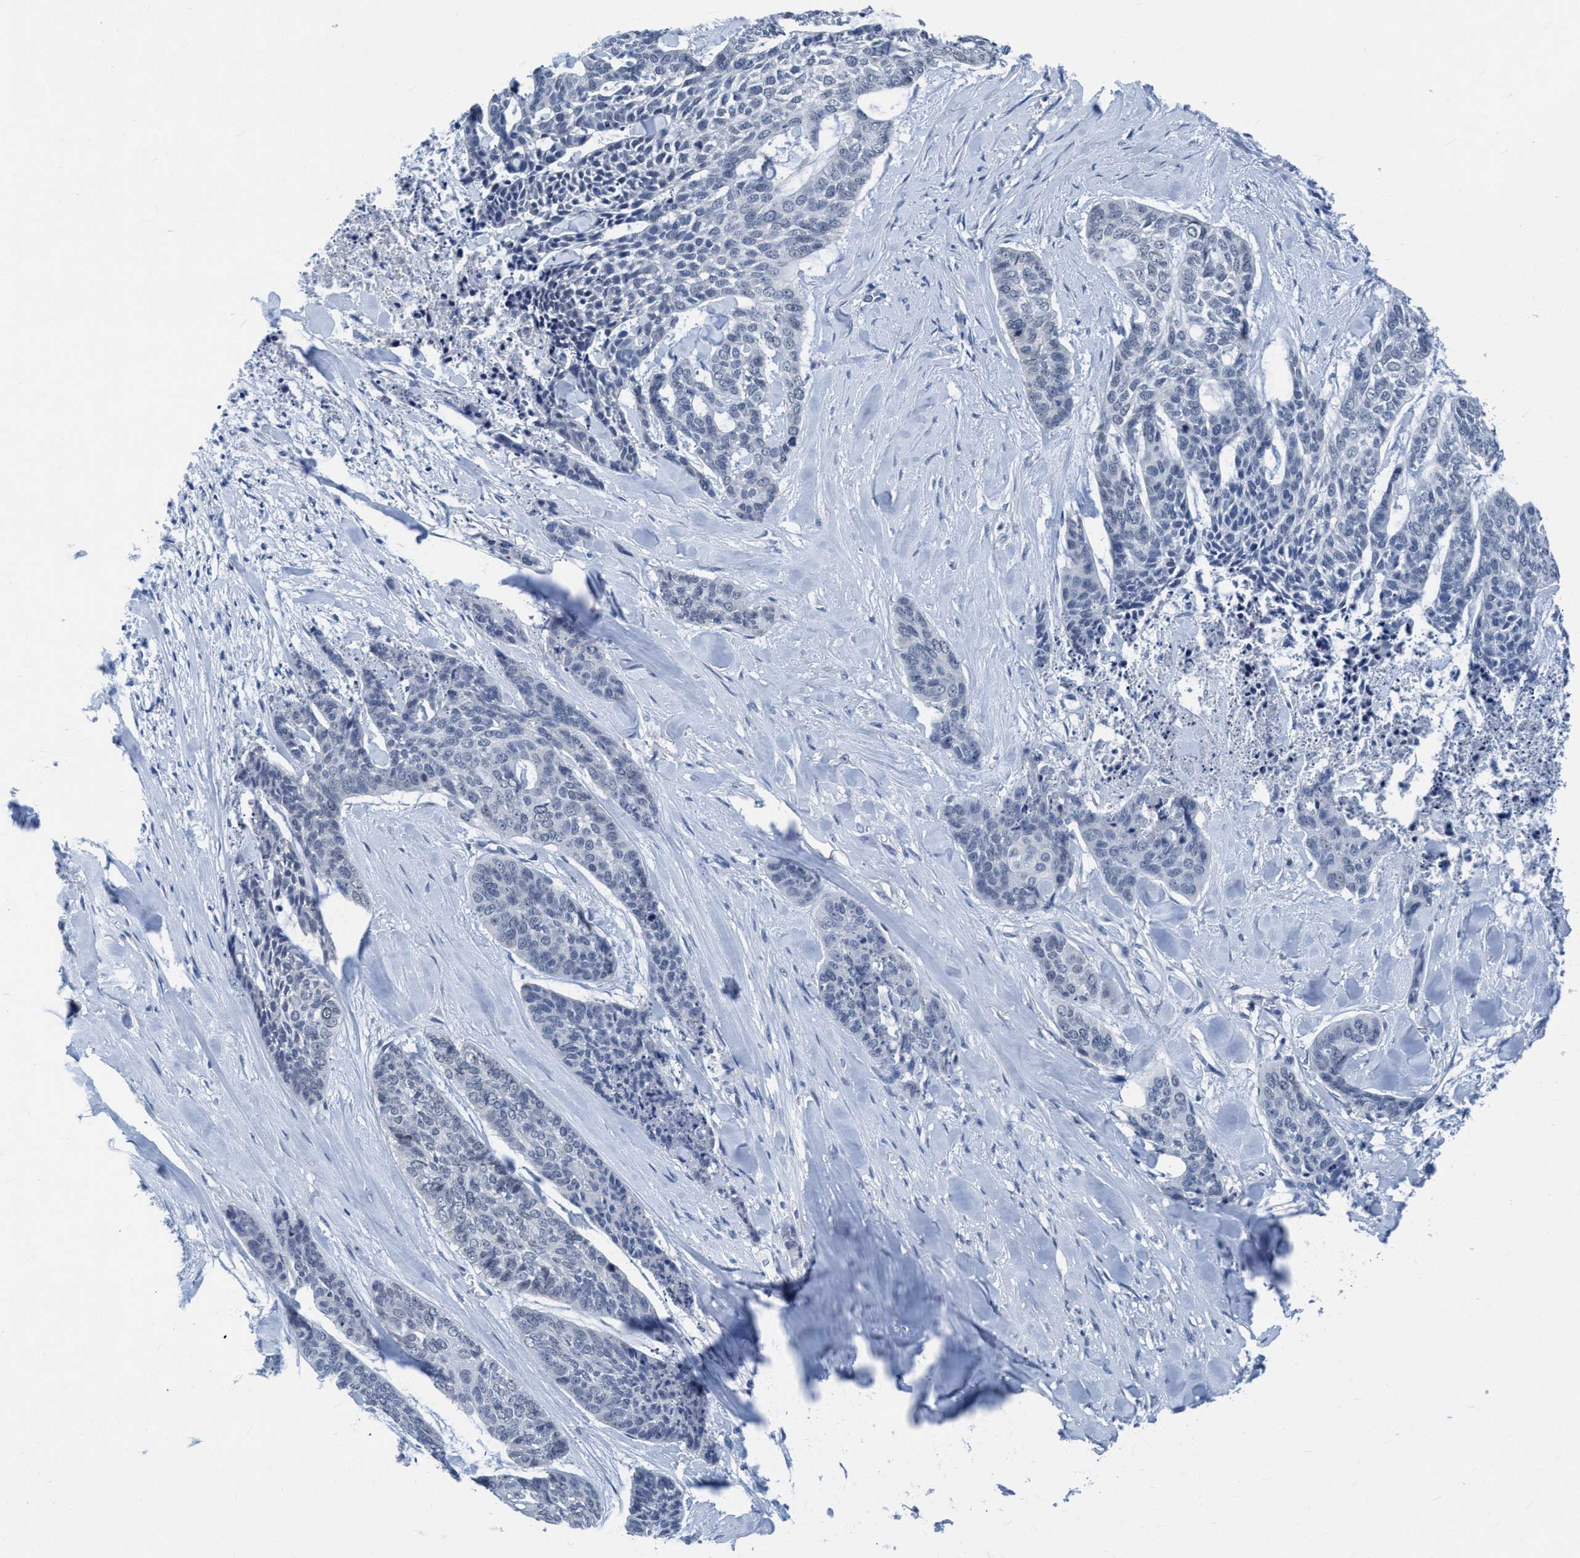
{"staining": {"intensity": "negative", "quantity": "none", "location": "none"}, "tissue": "skin cancer", "cell_type": "Tumor cells", "image_type": "cancer", "snomed": [{"axis": "morphology", "description": "Basal cell carcinoma"}, {"axis": "topography", "description": "Skin"}], "caption": "Immunohistochemistry histopathology image of human skin cancer (basal cell carcinoma) stained for a protein (brown), which demonstrates no staining in tumor cells.", "gene": "DNAI1", "patient": {"sex": "female", "age": 64}}